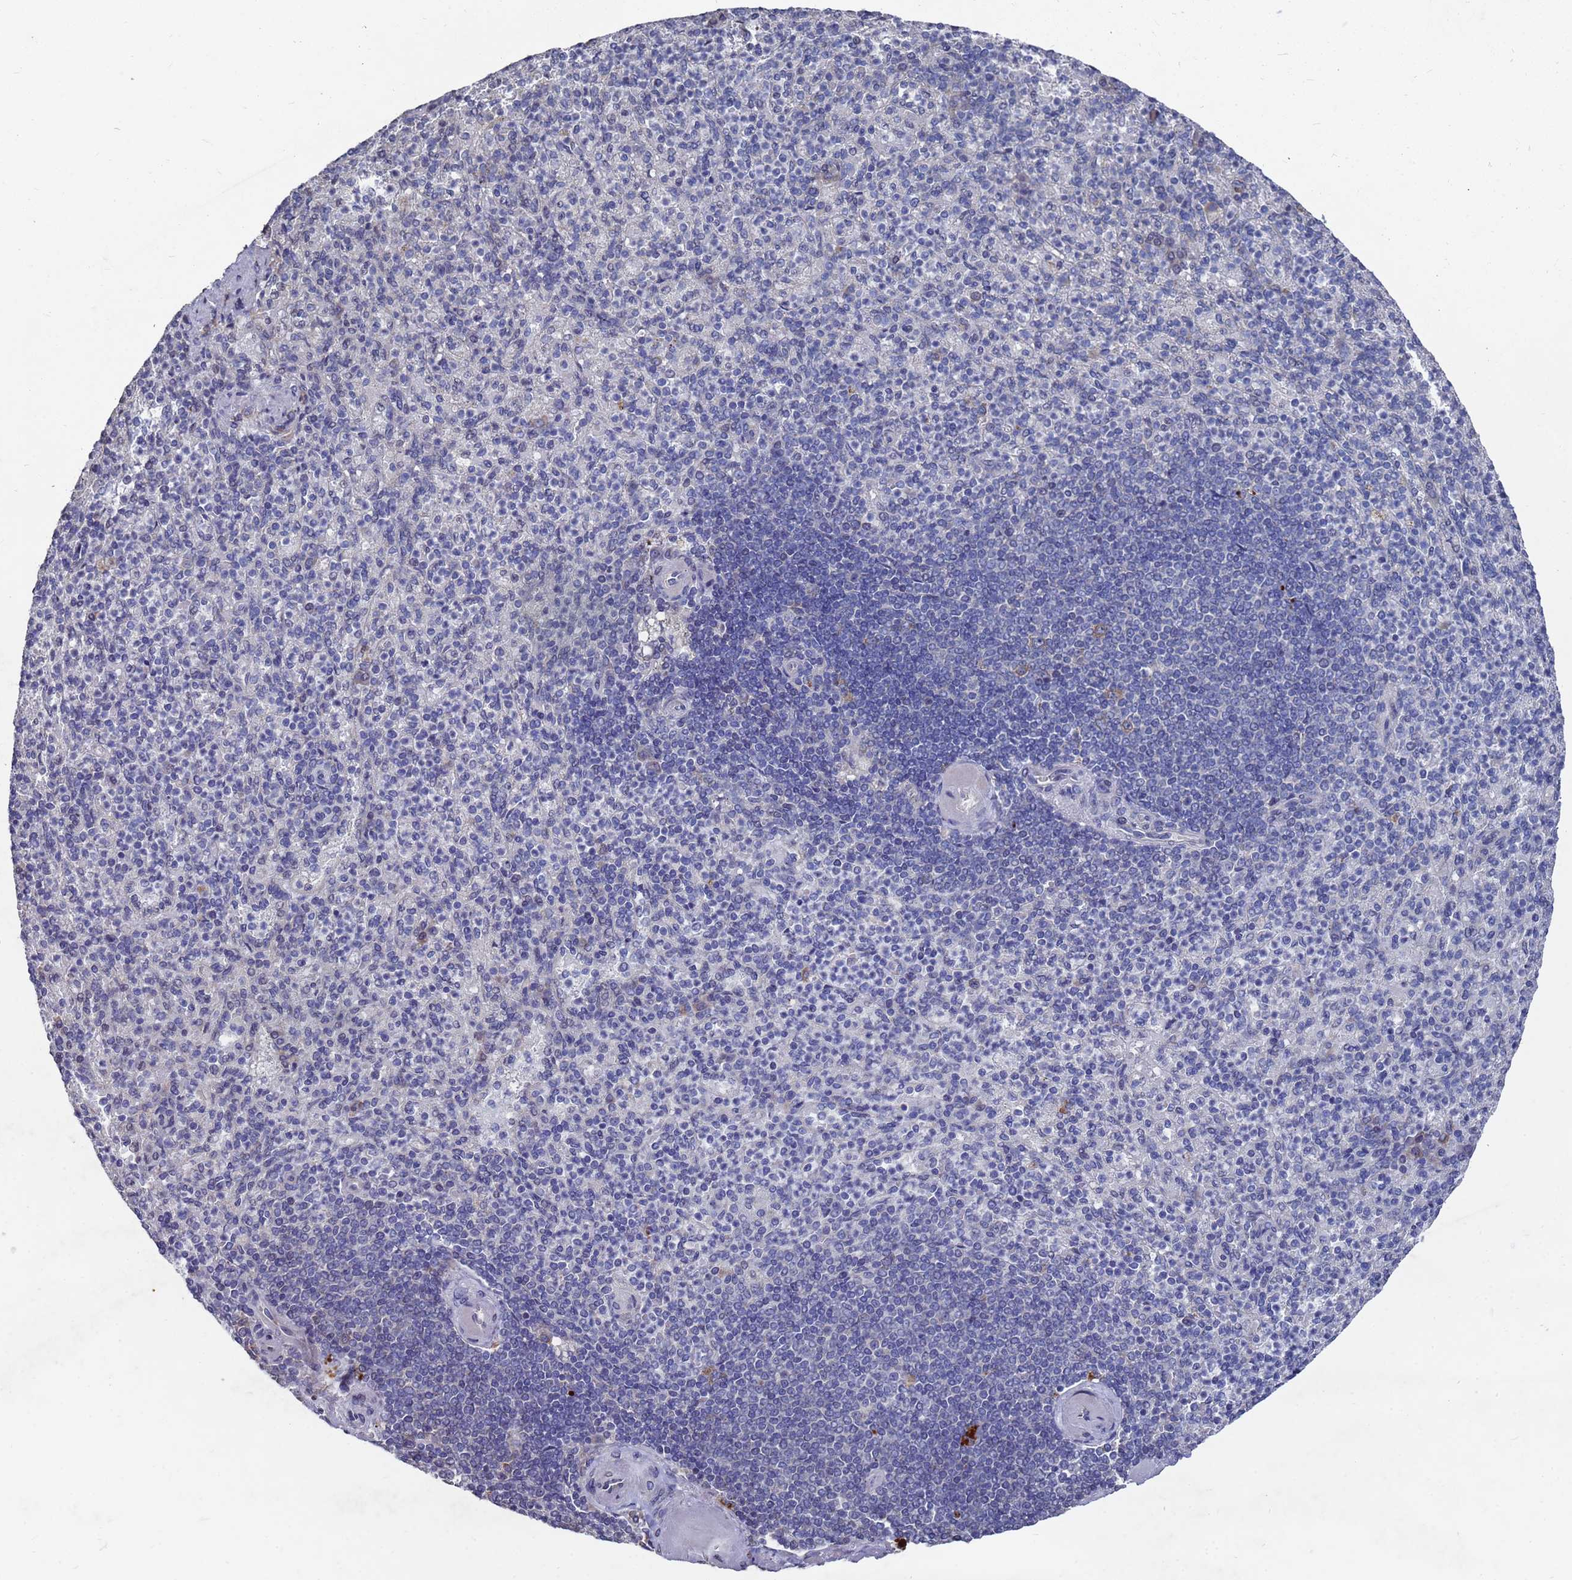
{"staining": {"intensity": "weak", "quantity": "25%-75%", "location": "cytoplasmic/membranous"}, "tissue": "spleen", "cell_type": "Cells in red pulp", "image_type": "normal", "snomed": [{"axis": "morphology", "description": "Normal tissue, NOS"}, {"axis": "topography", "description": "Spleen"}], "caption": "IHC (DAB (3,3'-diaminobenzidine)) staining of benign human spleen reveals weak cytoplasmic/membranous protein expression in about 25%-75% of cells in red pulp. The protein is shown in brown color, while the nuclei are stained blue.", "gene": "CFAP119", "patient": {"sex": "female", "age": 74}}